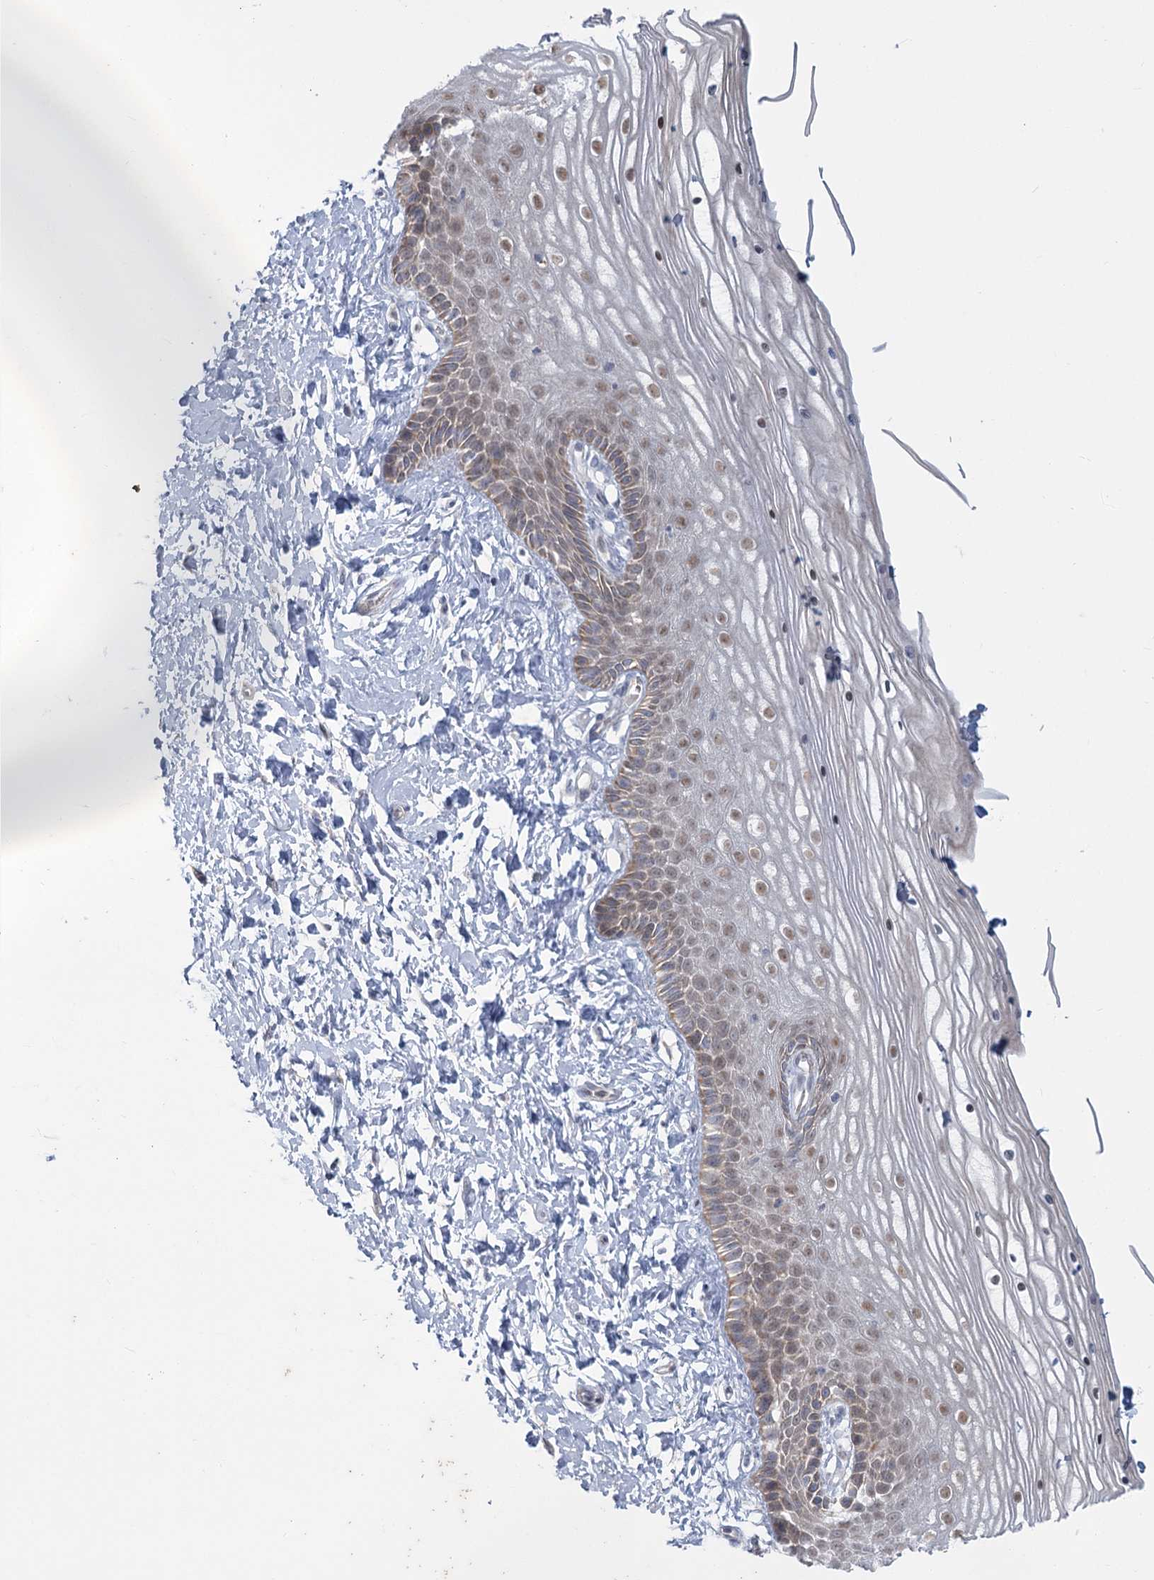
{"staining": {"intensity": "moderate", "quantity": "<25%", "location": "cytoplasmic/membranous,nuclear"}, "tissue": "vagina", "cell_type": "Squamous epithelial cells", "image_type": "normal", "snomed": [{"axis": "morphology", "description": "Normal tissue, NOS"}, {"axis": "topography", "description": "Vagina"}, {"axis": "topography", "description": "Cervix"}], "caption": "Moderate cytoplasmic/membranous,nuclear staining is appreciated in approximately <25% of squamous epithelial cells in normal vagina. The staining is performed using DAB brown chromogen to label protein expression. The nuclei are counter-stained blue using hematoxylin.", "gene": "MTG1", "patient": {"sex": "female", "age": 40}}